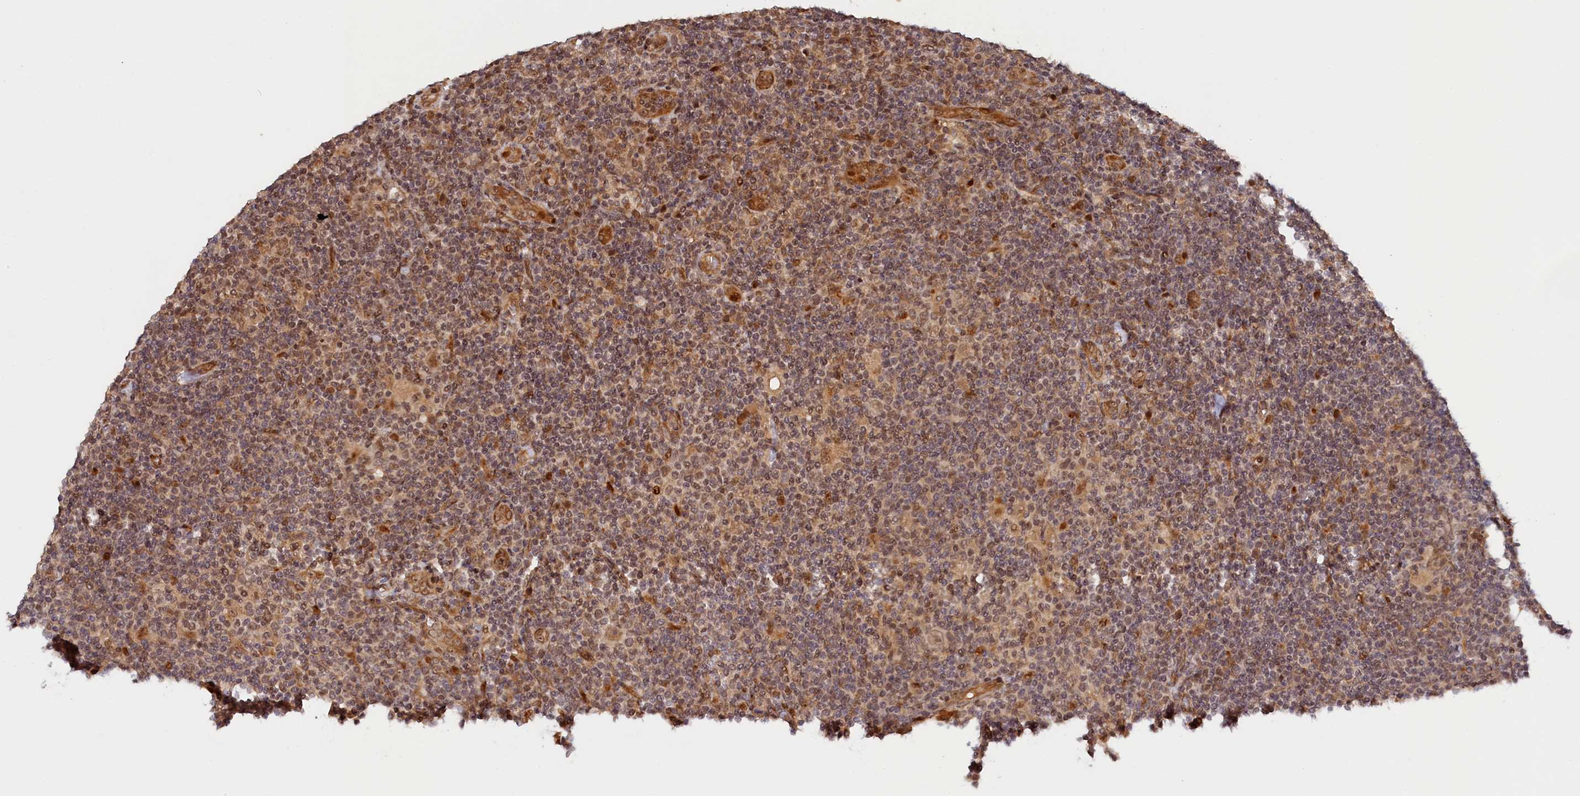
{"staining": {"intensity": "moderate", "quantity": ">75%", "location": "nuclear"}, "tissue": "lymphoma", "cell_type": "Tumor cells", "image_type": "cancer", "snomed": [{"axis": "morphology", "description": "Hodgkin's disease, NOS"}, {"axis": "topography", "description": "Lymph node"}], "caption": "A histopathology image of human Hodgkin's disease stained for a protein exhibits moderate nuclear brown staining in tumor cells. The staining is performed using DAB (3,3'-diaminobenzidine) brown chromogen to label protein expression. The nuclei are counter-stained blue using hematoxylin.", "gene": "ANKRD24", "patient": {"sex": "female", "age": 57}}